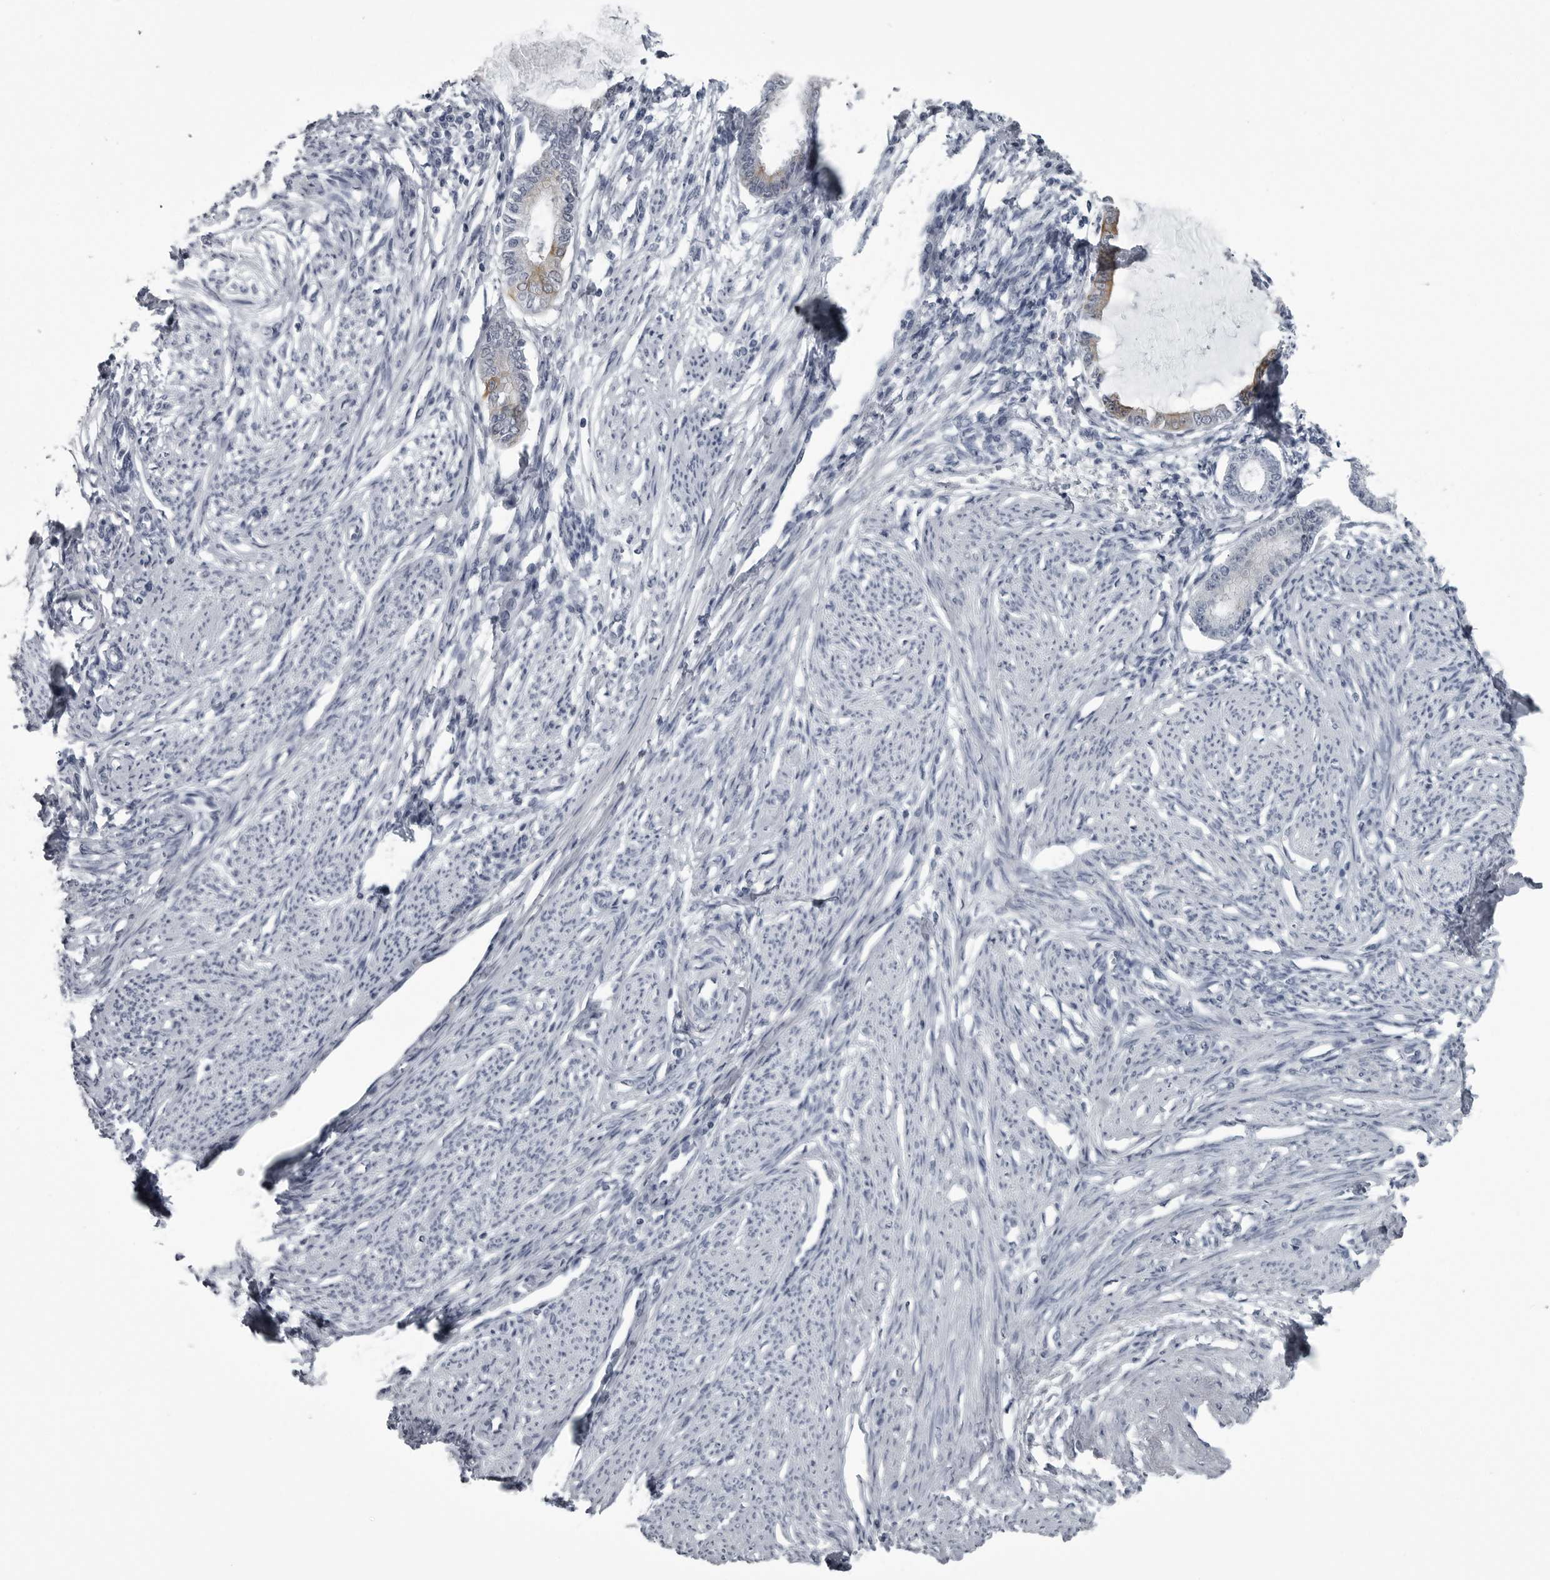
{"staining": {"intensity": "negative", "quantity": "none", "location": "none"}, "tissue": "endometrium", "cell_type": "Cells in endometrial stroma", "image_type": "normal", "snomed": [{"axis": "morphology", "description": "Normal tissue, NOS"}, {"axis": "topography", "description": "Endometrium"}], "caption": "Immunohistochemistry (IHC) histopathology image of unremarkable endometrium: endometrium stained with DAB (3,3'-diaminobenzidine) reveals no significant protein staining in cells in endometrial stroma.", "gene": "MYOC", "patient": {"sex": "female", "age": 56}}